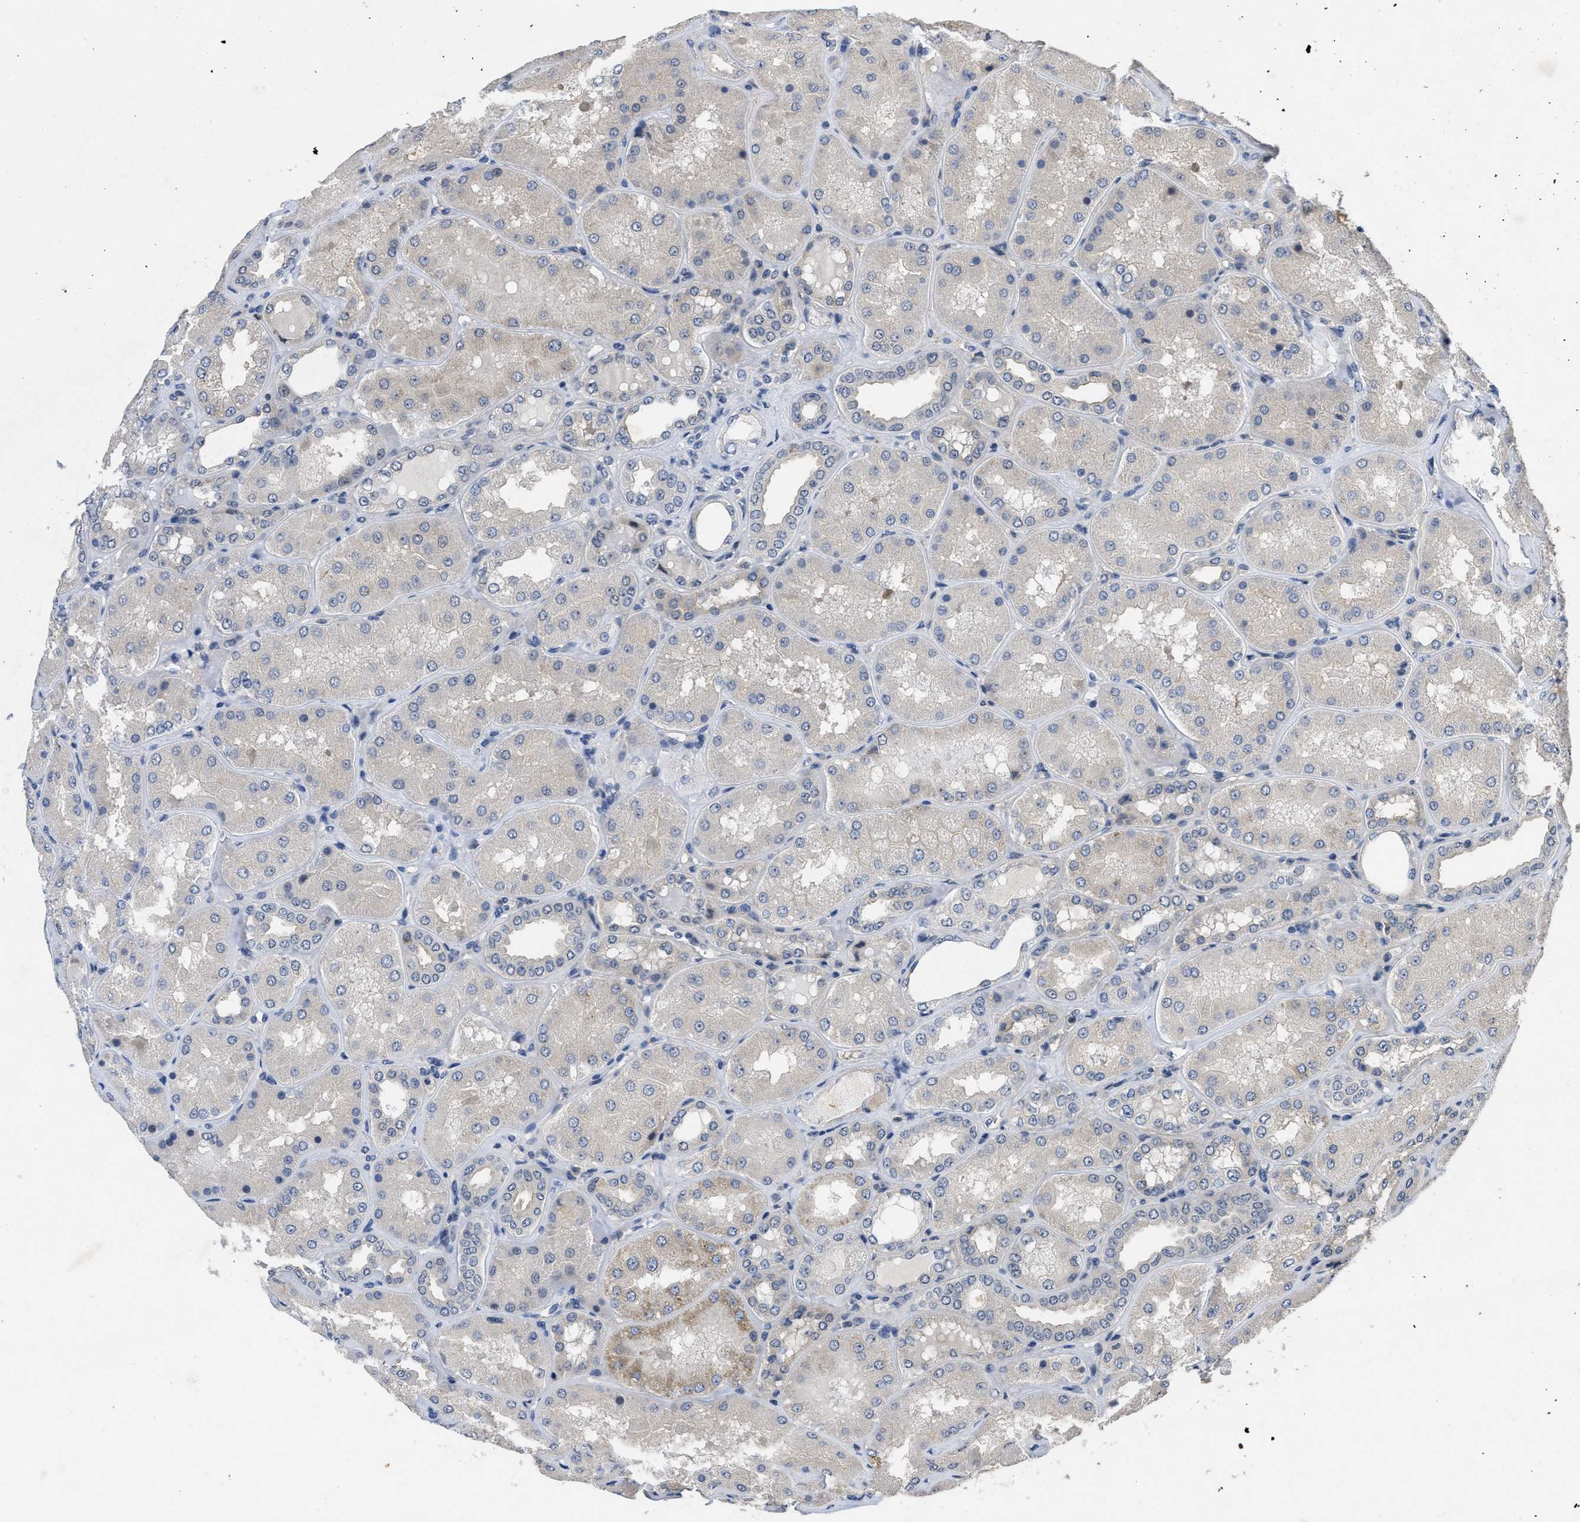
{"staining": {"intensity": "weak", "quantity": "<25%", "location": "nuclear"}, "tissue": "kidney", "cell_type": "Cells in glomeruli", "image_type": "normal", "snomed": [{"axis": "morphology", "description": "Normal tissue, NOS"}, {"axis": "topography", "description": "Kidney"}], "caption": "This image is of normal kidney stained with immunohistochemistry (IHC) to label a protein in brown with the nuclei are counter-stained blue. There is no expression in cells in glomeruli. Nuclei are stained in blue.", "gene": "PAPOLG", "patient": {"sex": "female", "age": 56}}